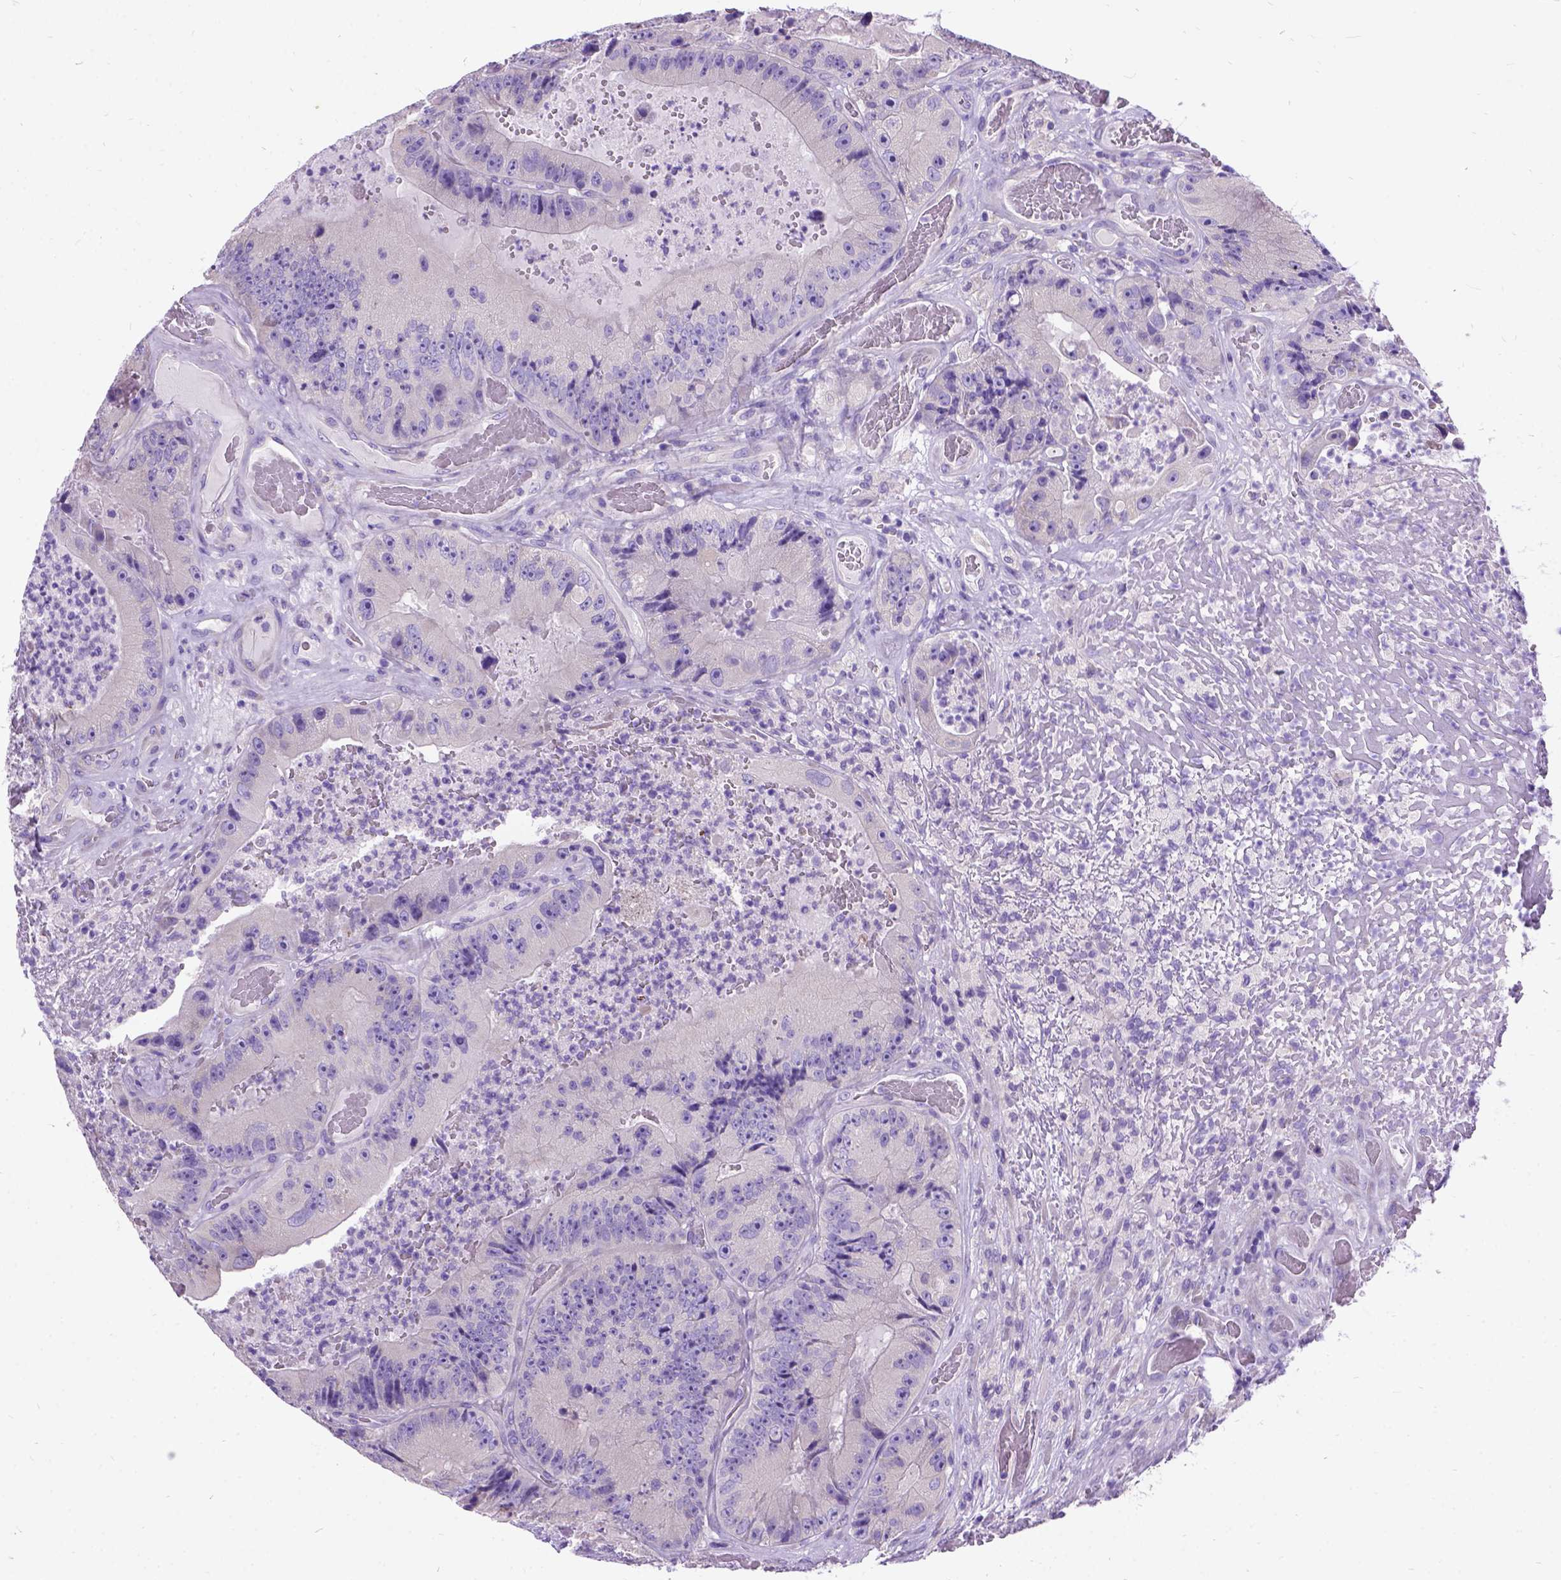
{"staining": {"intensity": "negative", "quantity": "none", "location": "none"}, "tissue": "colorectal cancer", "cell_type": "Tumor cells", "image_type": "cancer", "snomed": [{"axis": "morphology", "description": "Adenocarcinoma, NOS"}, {"axis": "topography", "description": "Colon"}], "caption": "The histopathology image reveals no significant expression in tumor cells of colorectal adenocarcinoma.", "gene": "CFAP54", "patient": {"sex": "female", "age": 86}}